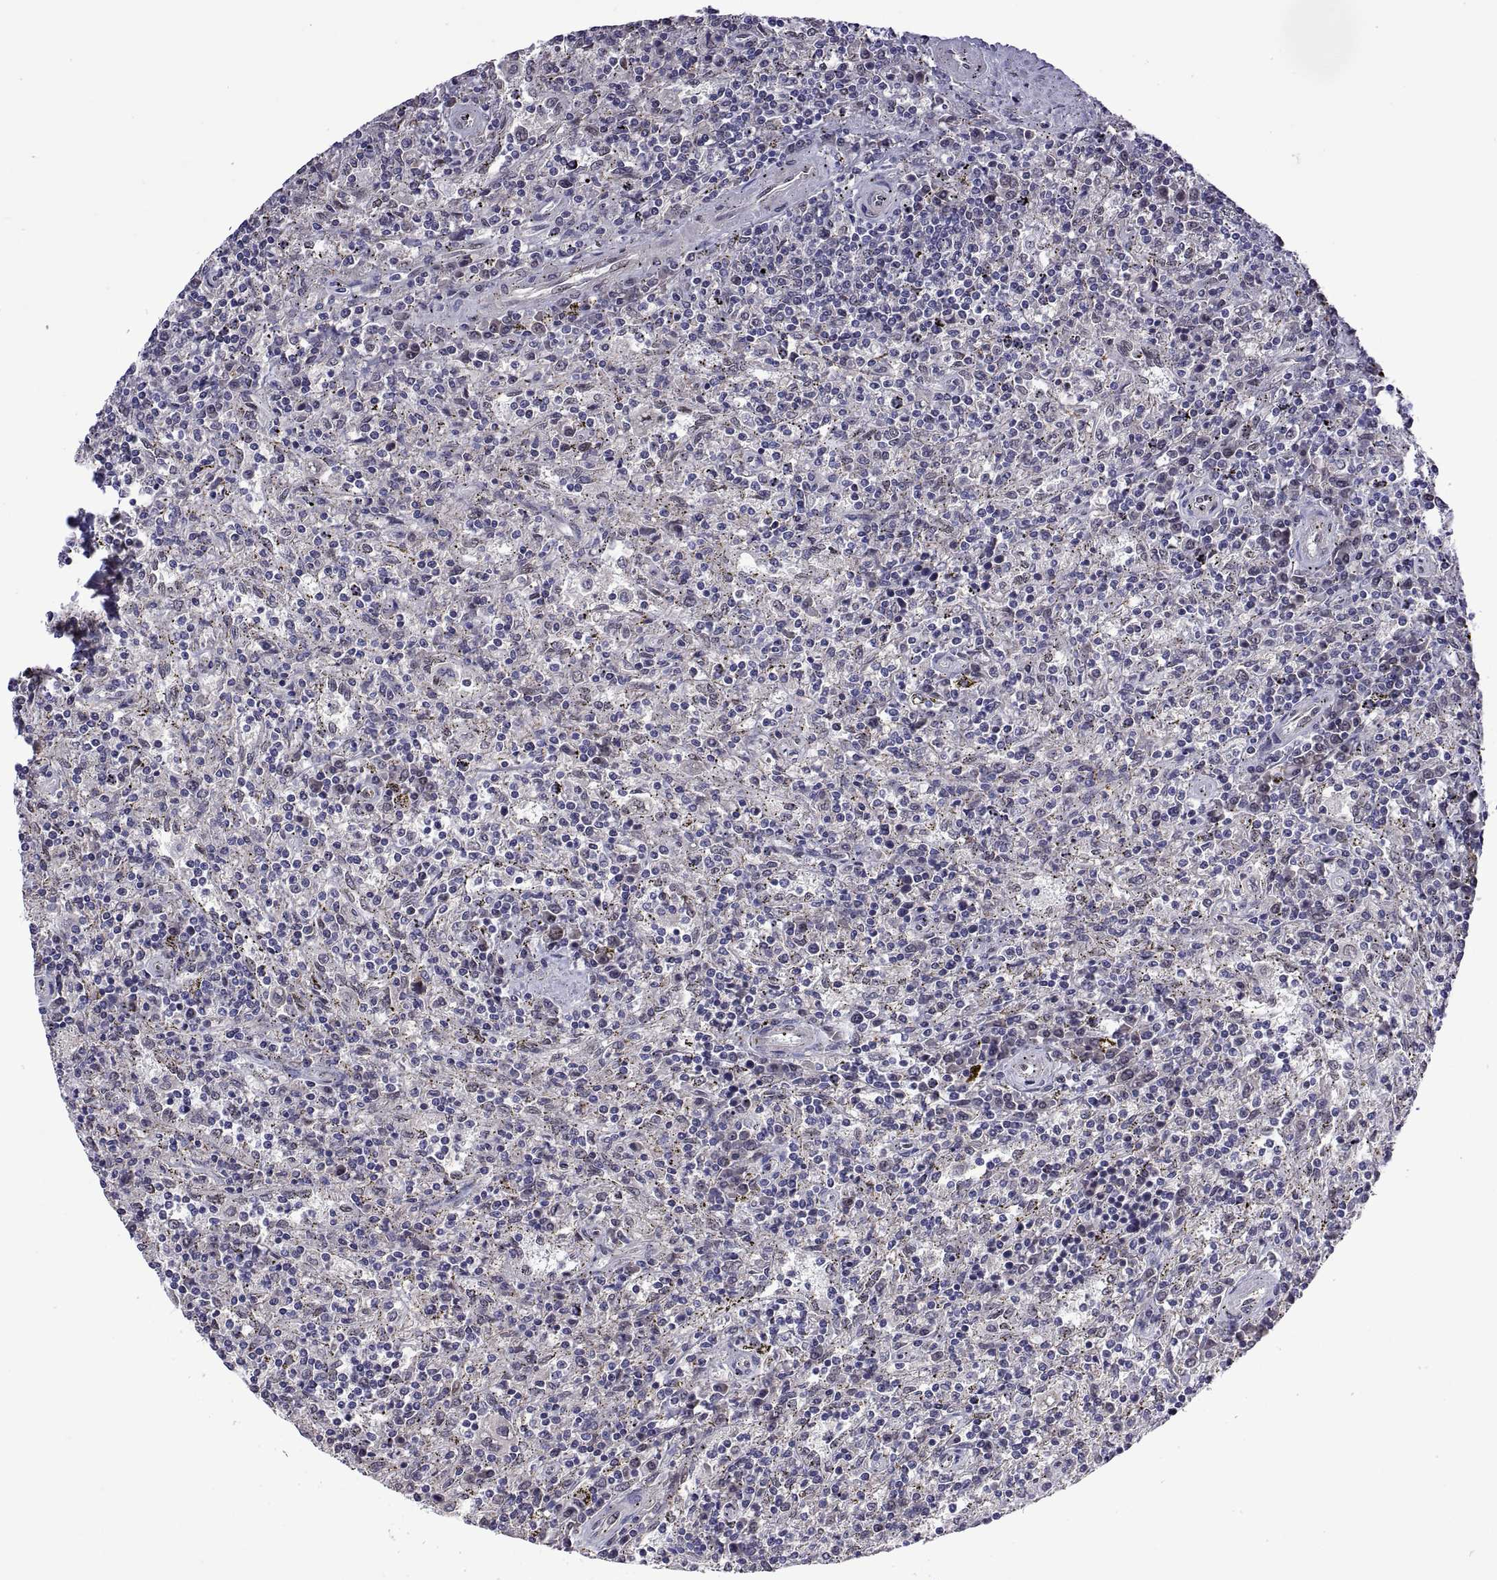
{"staining": {"intensity": "negative", "quantity": "none", "location": "none"}, "tissue": "lymphoma", "cell_type": "Tumor cells", "image_type": "cancer", "snomed": [{"axis": "morphology", "description": "Malignant lymphoma, non-Hodgkin's type, Low grade"}, {"axis": "topography", "description": "Spleen"}], "caption": "High magnification brightfield microscopy of lymphoma stained with DAB (3,3'-diaminobenzidine) (brown) and counterstained with hematoxylin (blue): tumor cells show no significant expression. (Brightfield microscopy of DAB (3,3'-diaminobenzidine) immunohistochemistry at high magnification).", "gene": "NR4A1", "patient": {"sex": "male", "age": 62}}